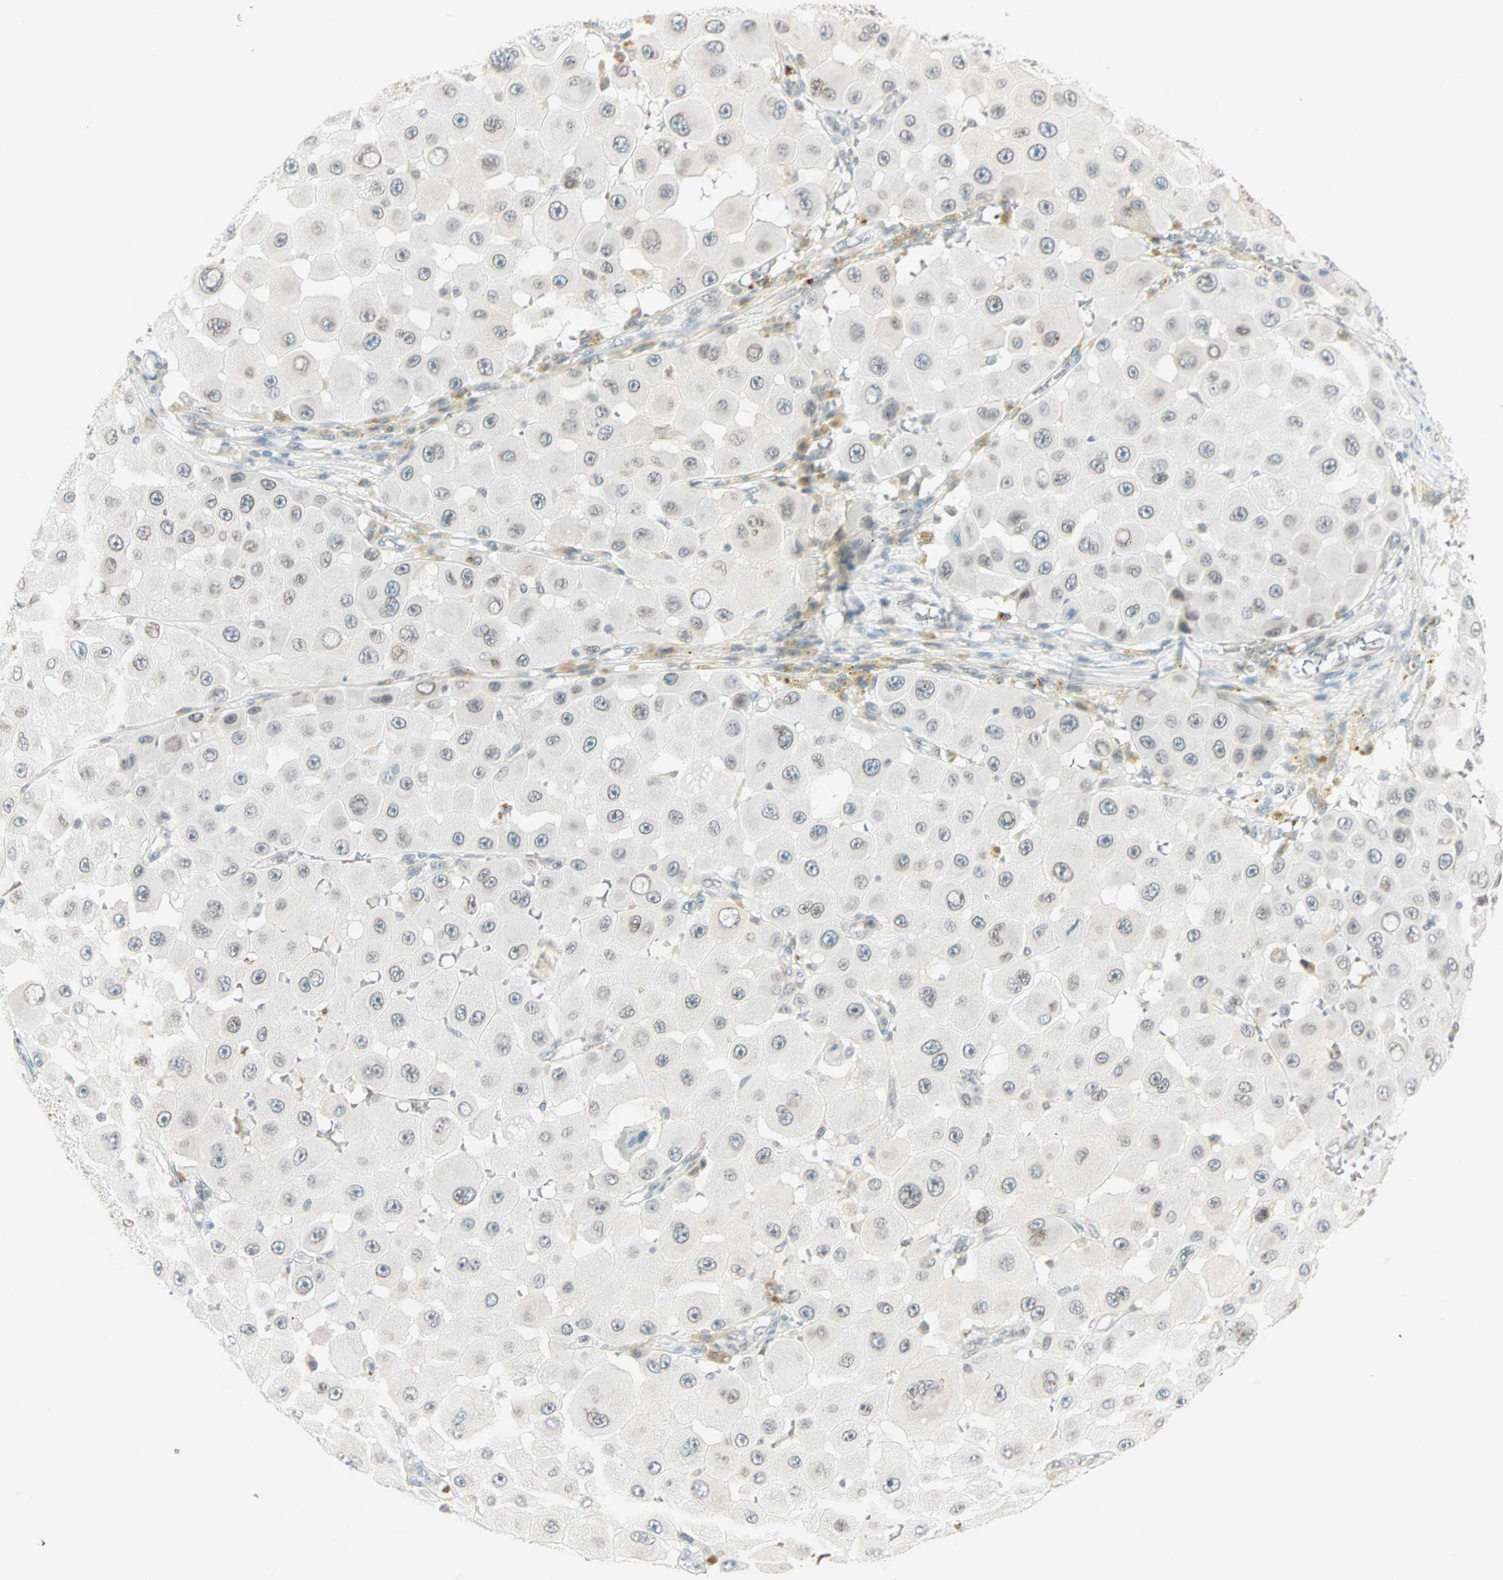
{"staining": {"intensity": "weak", "quantity": "<25%", "location": "nuclear"}, "tissue": "melanoma", "cell_type": "Tumor cells", "image_type": "cancer", "snomed": [{"axis": "morphology", "description": "Malignant melanoma, NOS"}, {"axis": "topography", "description": "Skin"}], "caption": "Immunohistochemical staining of human melanoma reveals no significant expression in tumor cells.", "gene": "BCAN", "patient": {"sex": "female", "age": 81}}